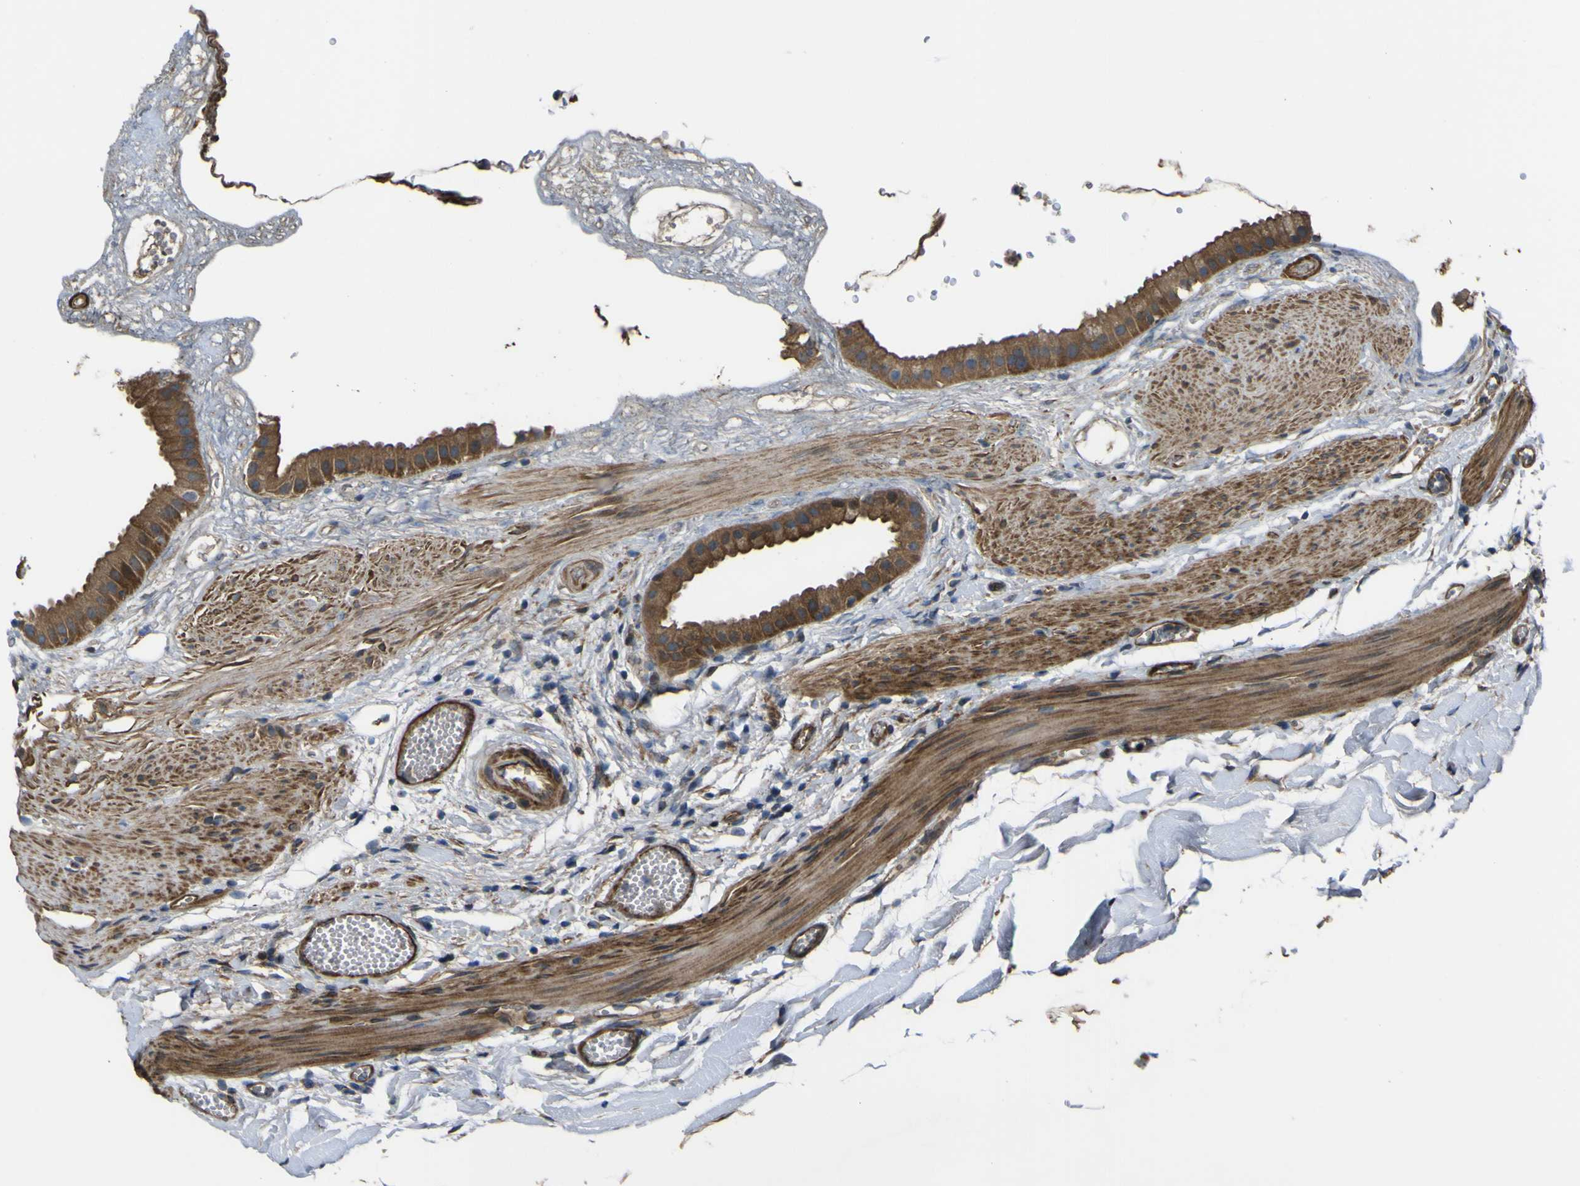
{"staining": {"intensity": "strong", "quantity": ">75%", "location": "cytoplasmic/membranous"}, "tissue": "gallbladder", "cell_type": "Glandular cells", "image_type": "normal", "snomed": [{"axis": "morphology", "description": "Normal tissue, NOS"}, {"axis": "topography", "description": "Gallbladder"}], "caption": "Immunohistochemical staining of benign gallbladder shows high levels of strong cytoplasmic/membranous staining in approximately >75% of glandular cells. The staining was performed using DAB (3,3'-diaminobenzidine) to visualize the protein expression in brown, while the nuclei were stained in blue with hematoxylin (Magnification: 20x).", "gene": "FBXO30", "patient": {"sex": "female", "age": 64}}